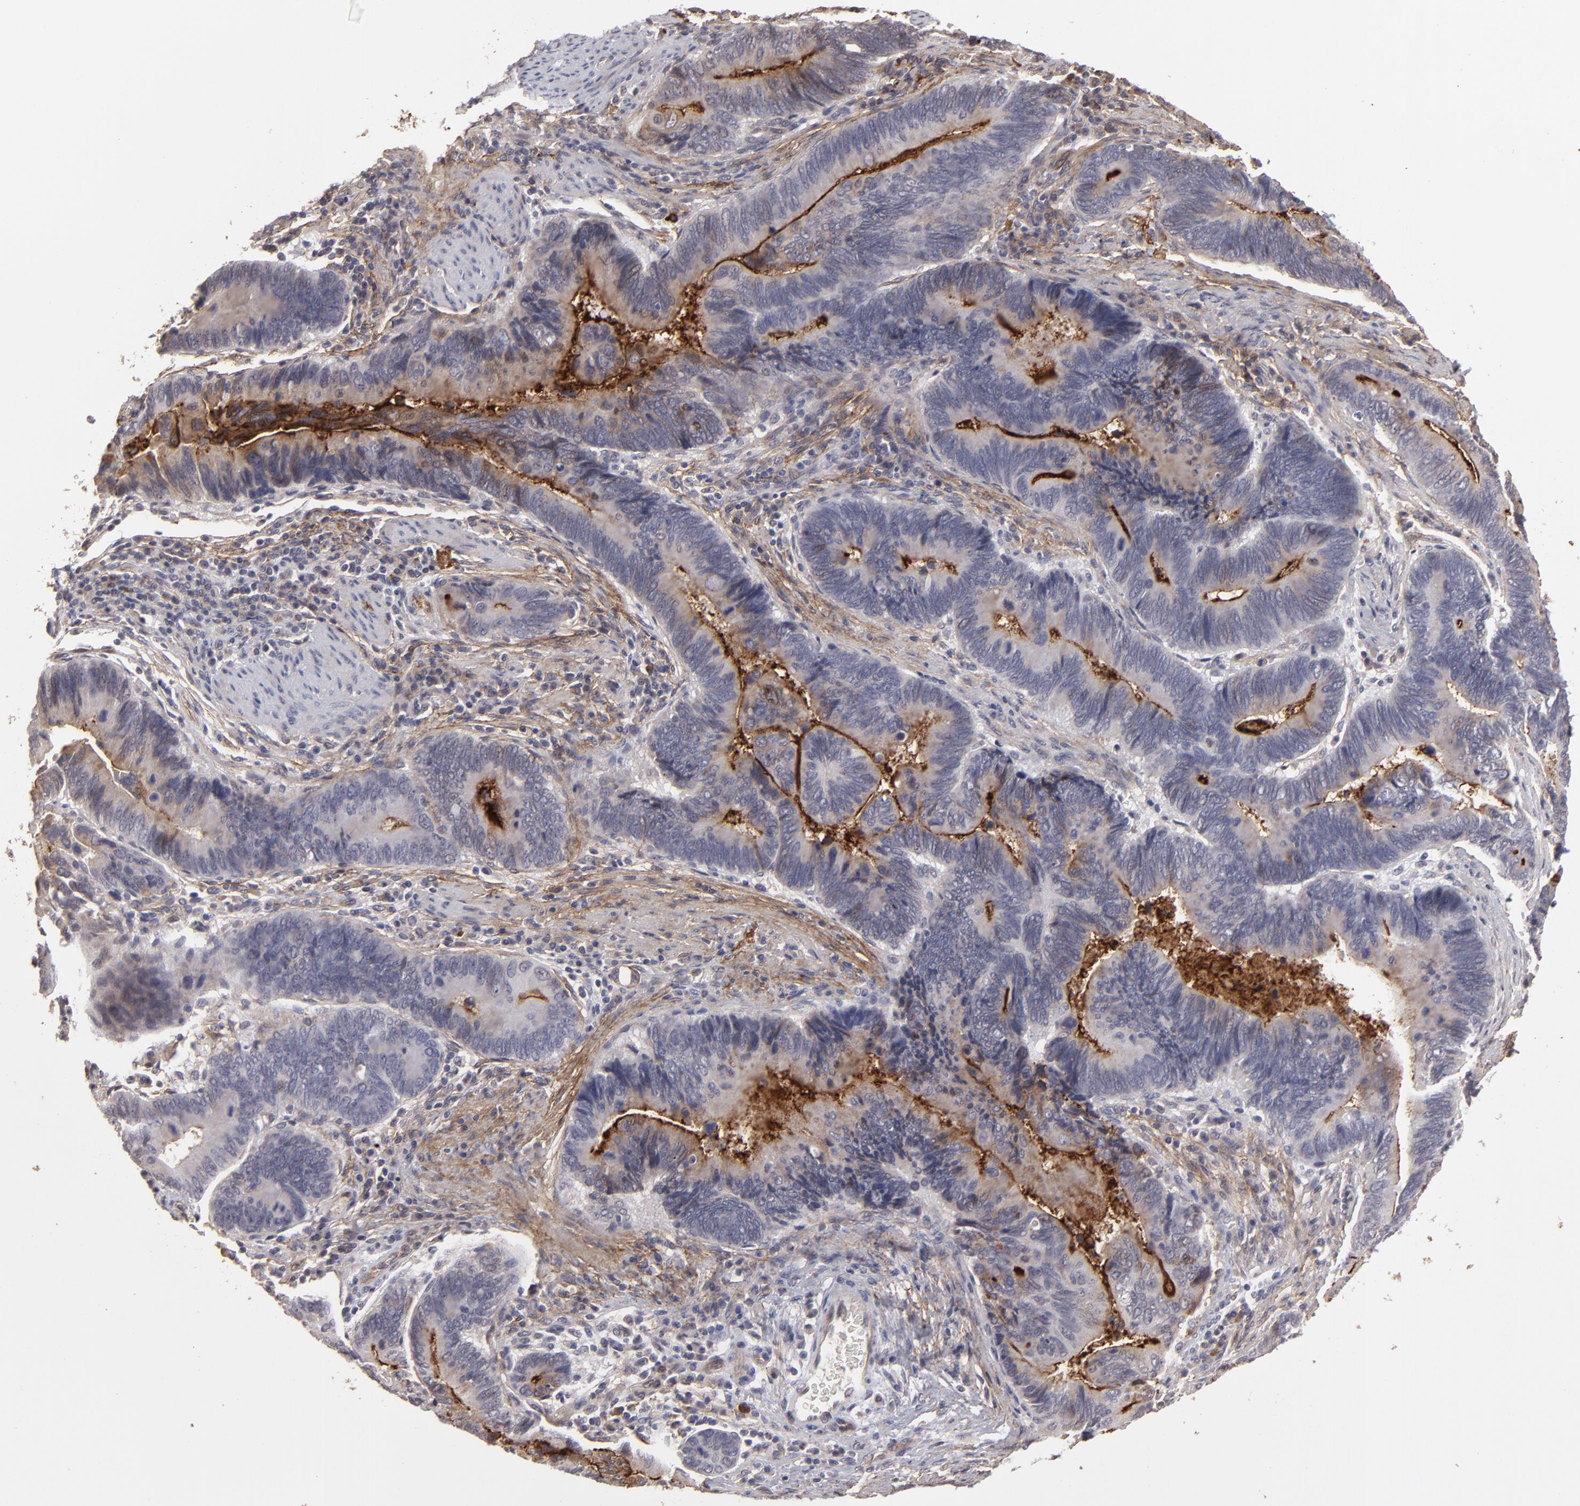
{"staining": {"intensity": "moderate", "quantity": ">75%", "location": "cytoplasmic/membranous"}, "tissue": "pancreatic cancer", "cell_type": "Tumor cells", "image_type": "cancer", "snomed": [{"axis": "morphology", "description": "Adenocarcinoma, NOS"}, {"axis": "topography", "description": "Pancreas"}], "caption": "There is medium levels of moderate cytoplasmic/membranous expression in tumor cells of pancreatic cancer, as demonstrated by immunohistochemical staining (brown color).", "gene": "CD55", "patient": {"sex": "female", "age": 70}}